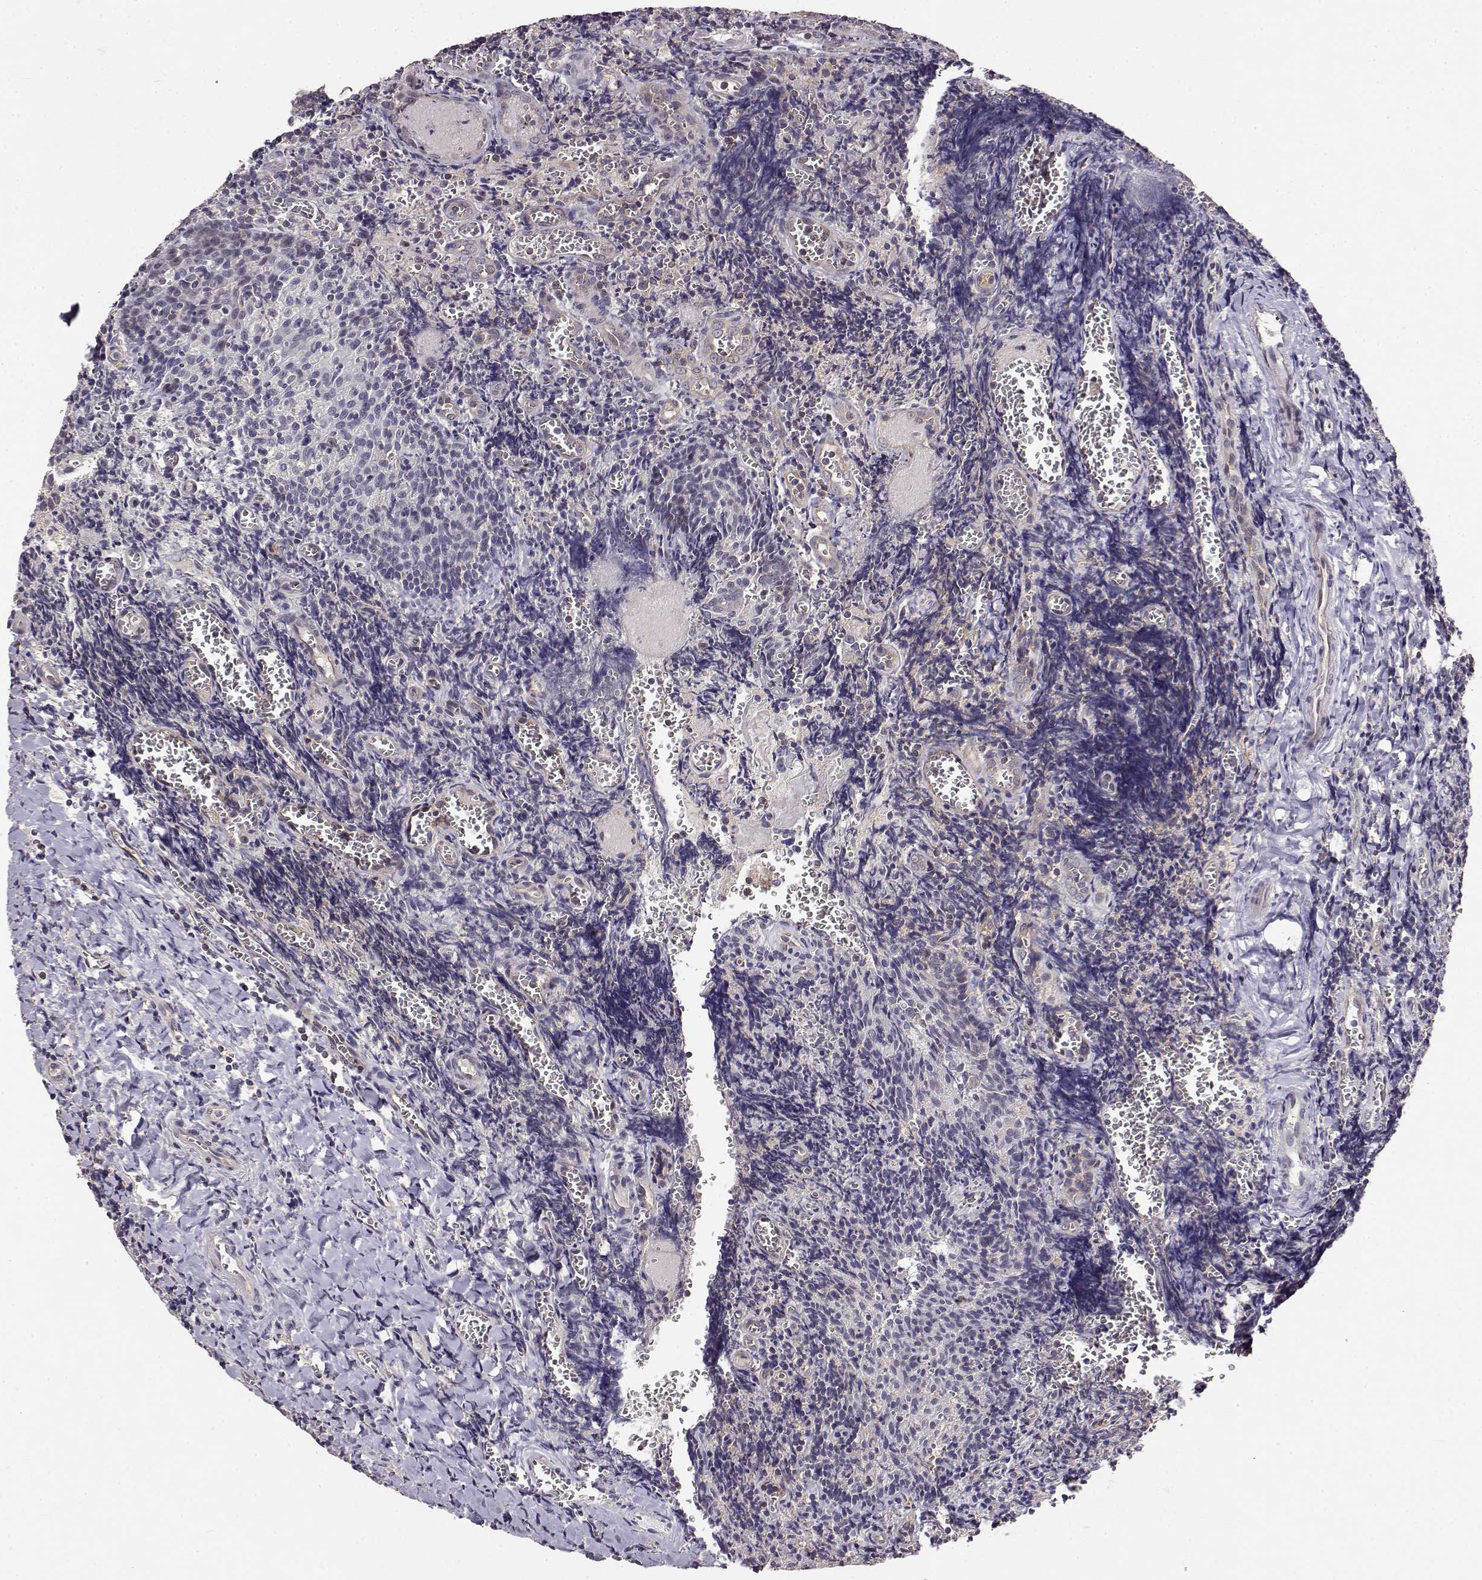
{"staining": {"intensity": "weak", "quantity": "<25%", "location": "cytoplasmic/membranous"}, "tissue": "tonsil", "cell_type": "Germinal center cells", "image_type": "normal", "snomed": [{"axis": "morphology", "description": "Normal tissue, NOS"}, {"axis": "morphology", "description": "Inflammation, NOS"}, {"axis": "topography", "description": "Tonsil"}], "caption": "IHC histopathology image of normal tonsil: tonsil stained with DAB reveals no significant protein staining in germinal center cells.", "gene": "IFITM1", "patient": {"sex": "female", "age": 31}}